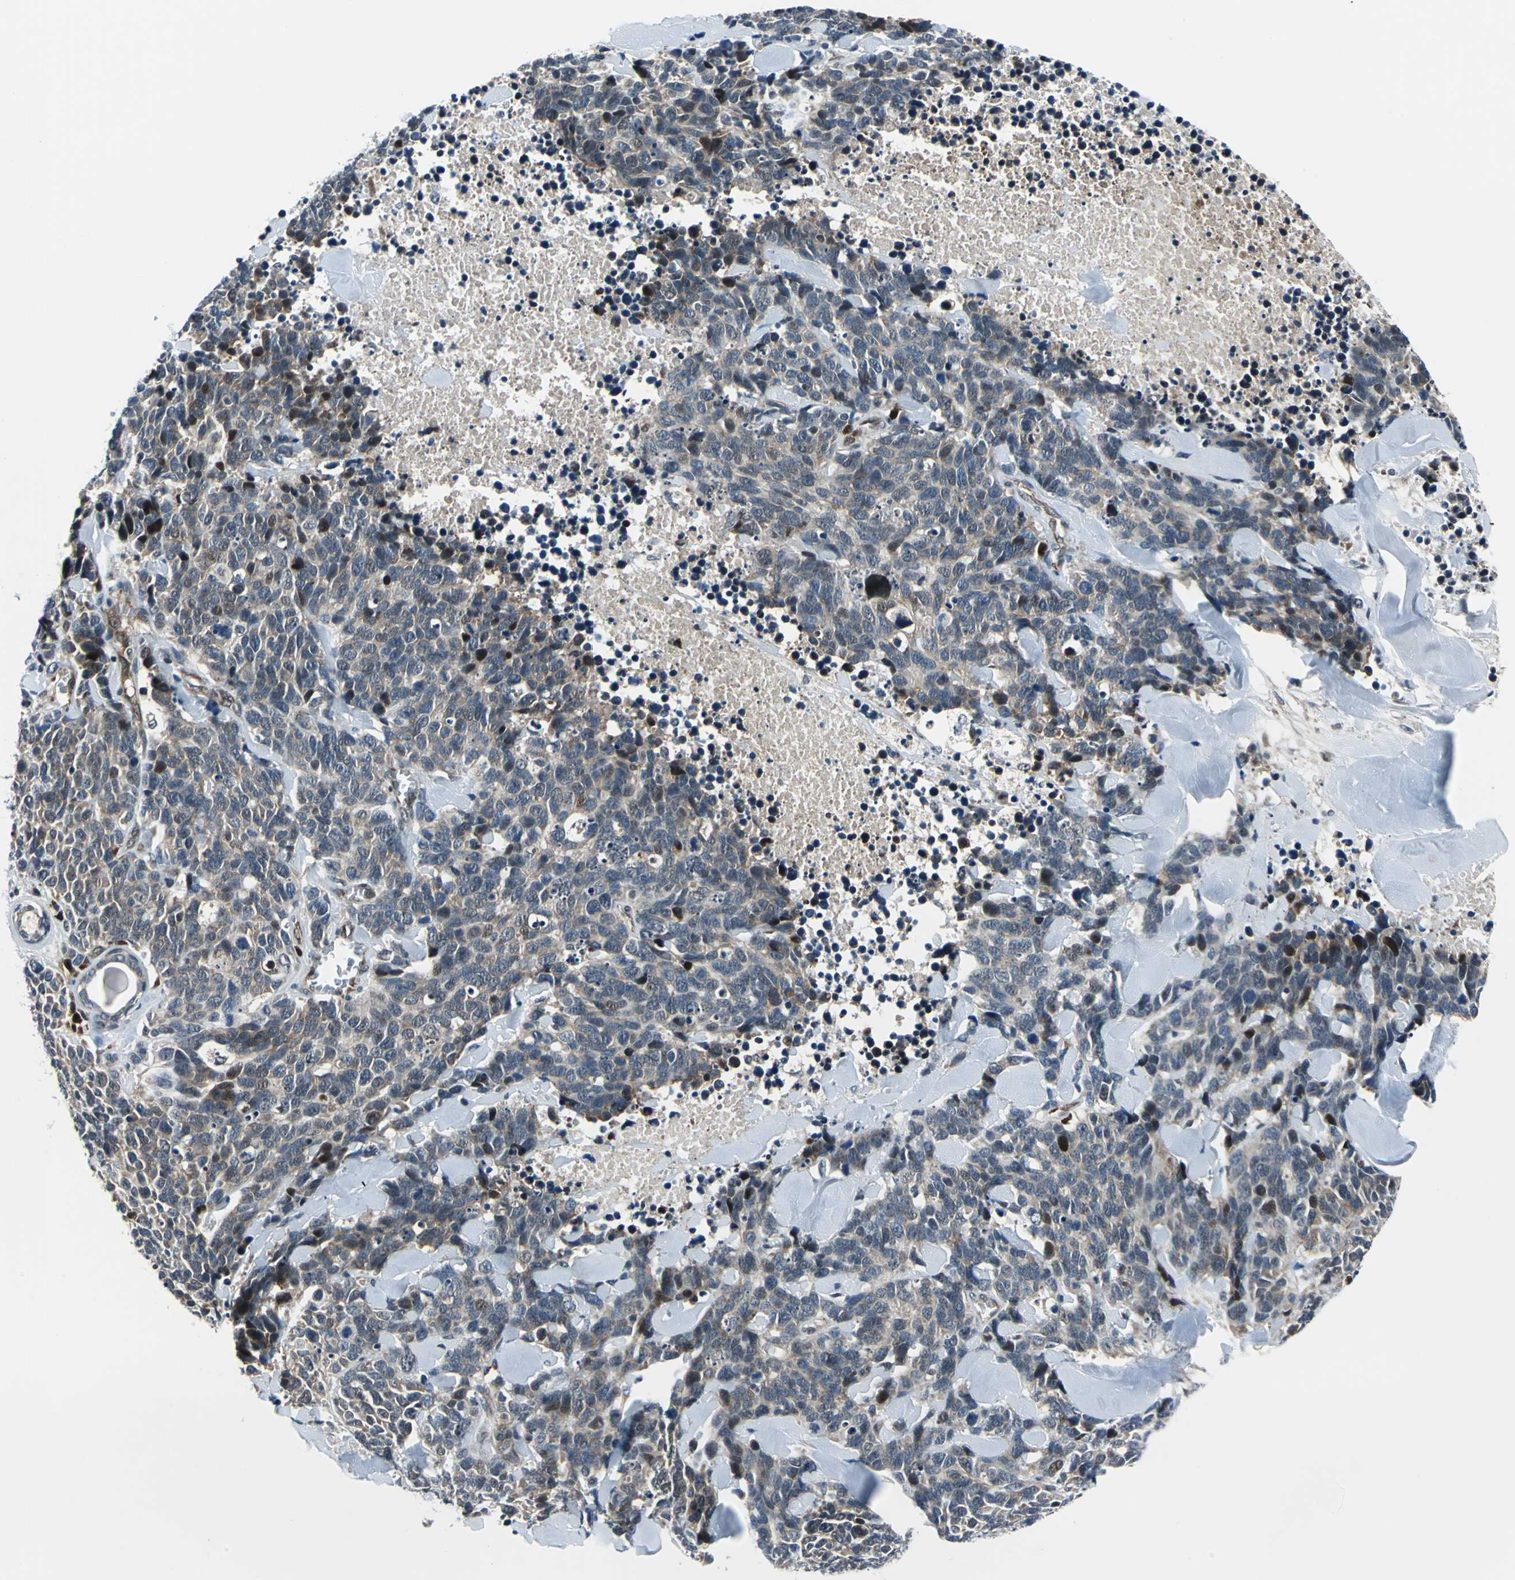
{"staining": {"intensity": "moderate", "quantity": ">75%", "location": "cytoplasmic/membranous,nuclear"}, "tissue": "lung cancer", "cell_type": "Tumor cells", "image_type": "cancer", "snomed": [{"axis": "morphology", "description": "Neoplasm, malignant, NOS"}, {"axis": "topography", "description": "Lung"}], "caption": "A medium amount of moderate cytoplasmic/membranous and nuclear expression is seen in about >75% of tumor cells in lung malignant neoplasm tissue.", "gene": "POLR3K", "patient": {"sex": "female", "age": 58}}